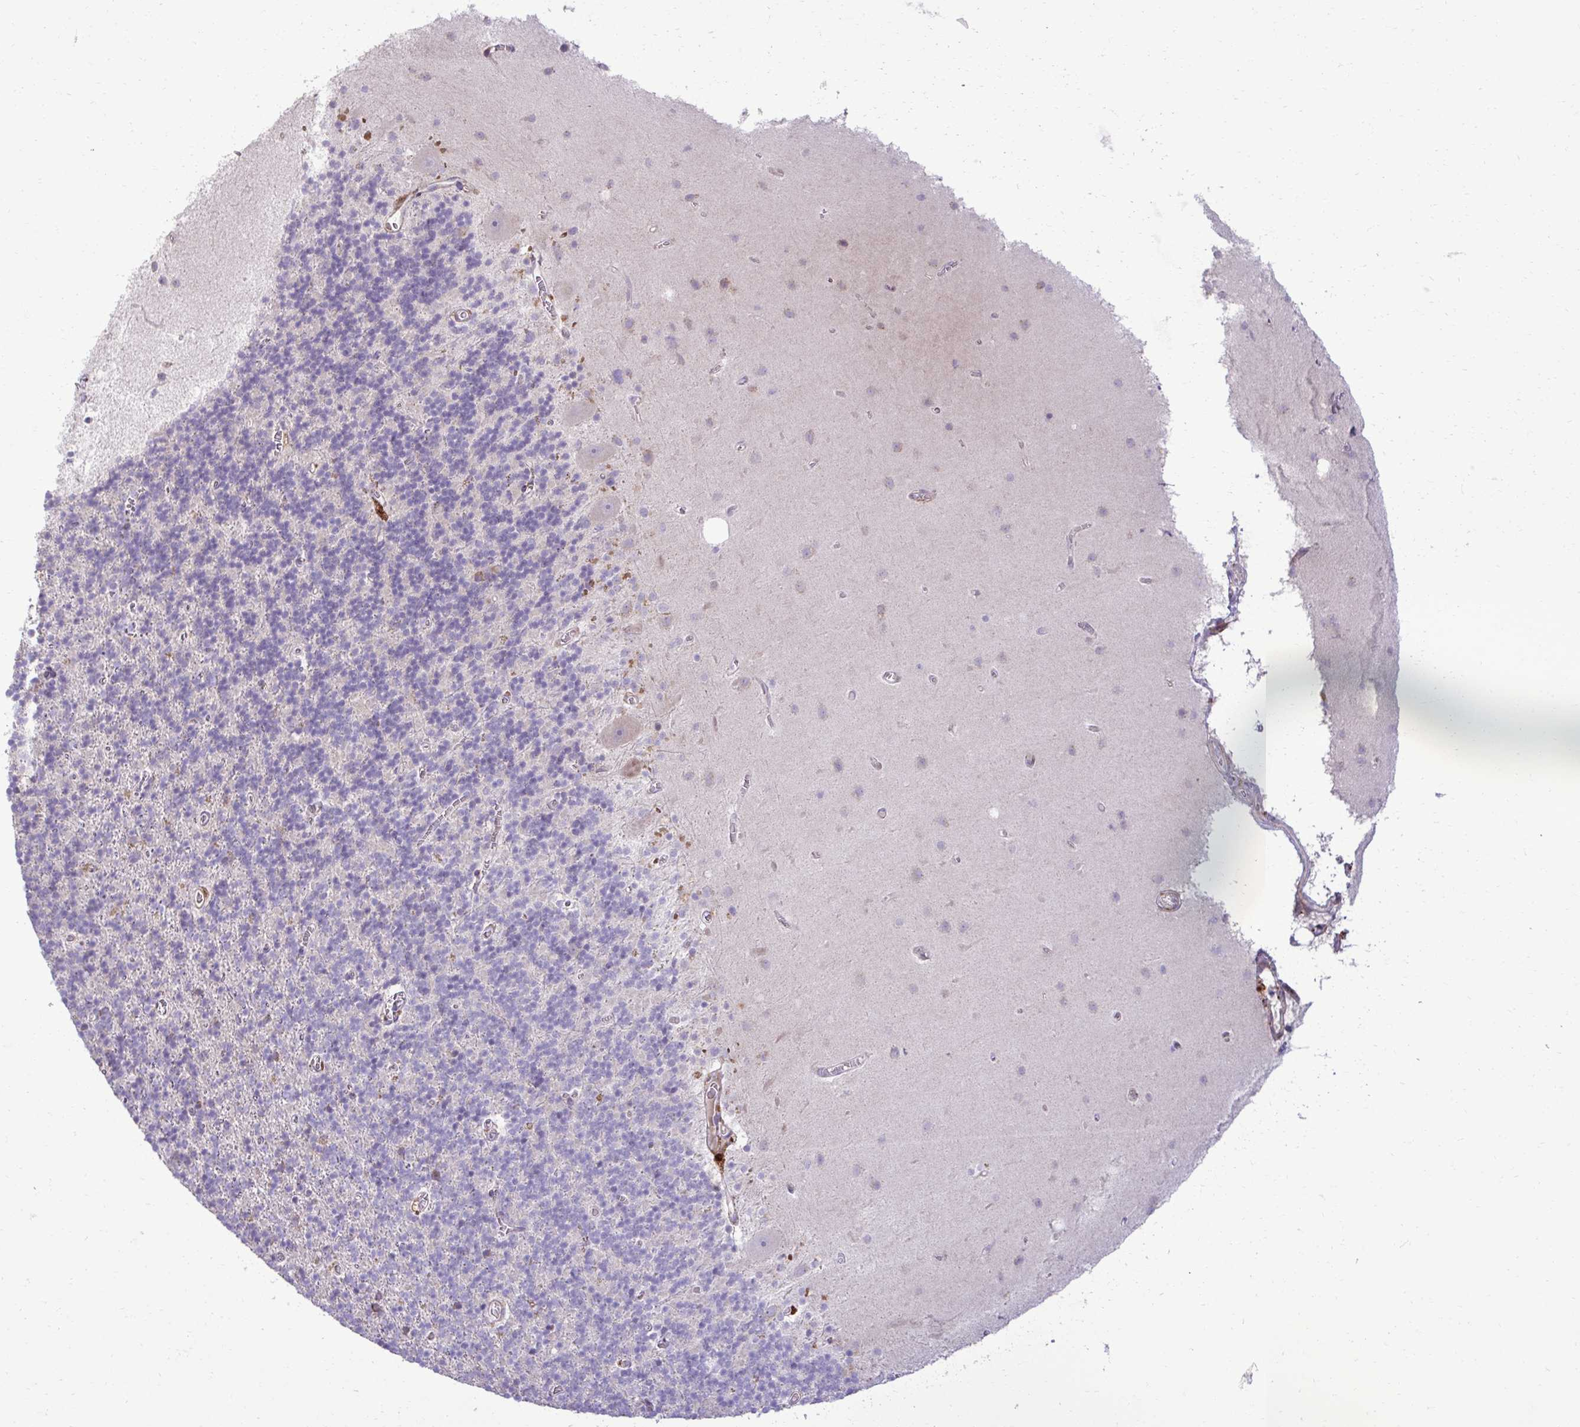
{"staining": {"intensity": "negative", "quantity": "none", "location": "none"}, "tissue": "cerebellum", "cell_type": "Cells in granular layer", "image_type": "normal", "snomed": [{"axis": "morphology", "description": "Normal tissue, NOS"}, {"axis": "topography", "description": "Cerebellum"}], "caption": "Unremarkable cerebellum was stained to show a protein in brown. There is no significant staining in cells in granular layer. Brightfield microscopy of immunohistochemistry (IHC) stained with DAB (3,3'-diaminobenzidine) (brown) and hematoxylin (blue), captured at high magnification.", "gene": "LIMS1", "patient": {"sex": "male", "age": 70}}